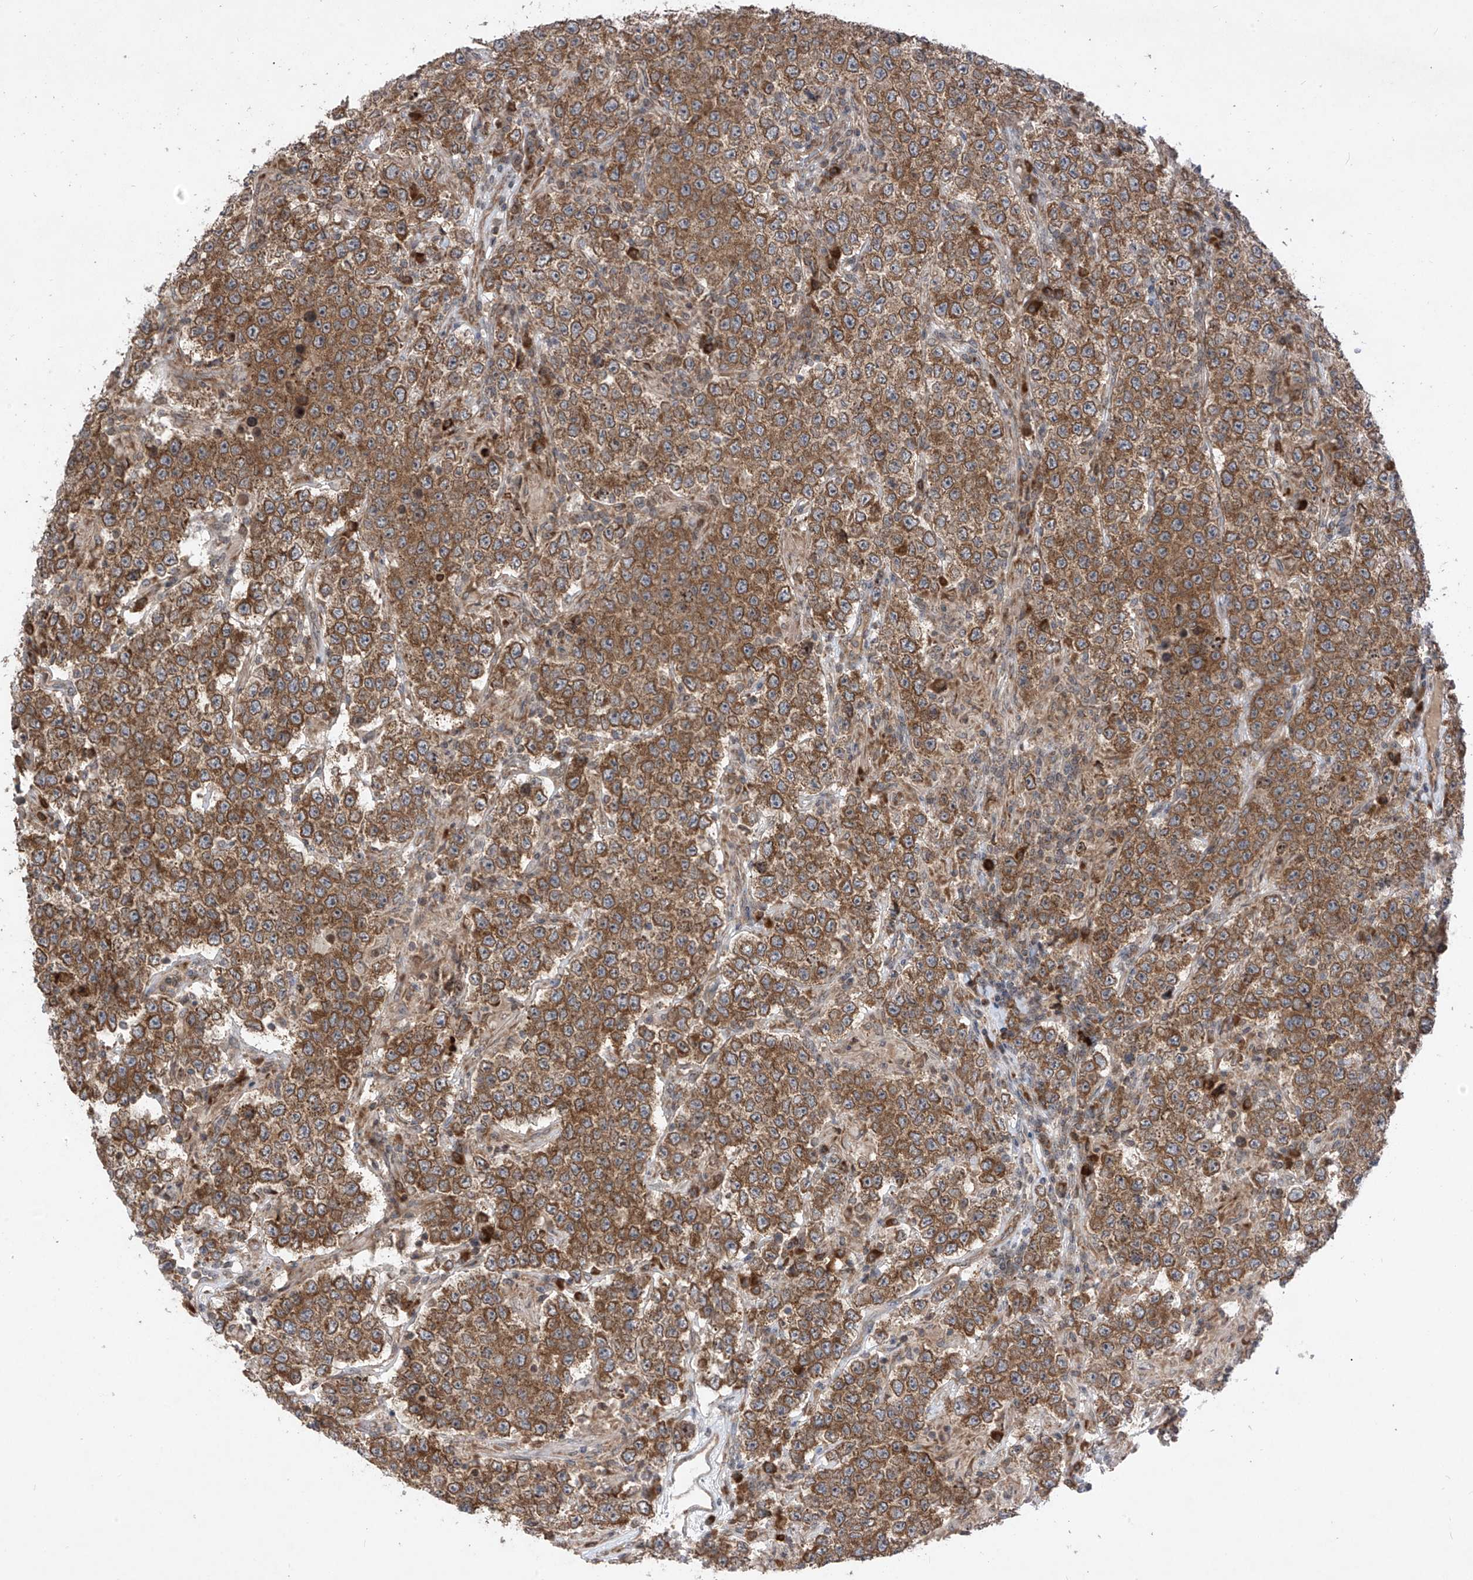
{"staining": {"intensity": "moderate", "quantity": ">75%", "location": "cytoplasmic/membranous"}, "tissue": "testis cancer", "cell_type": "Tumor cells", "image_type": "cancer", "snomed": [{"axis": "morphology", "description": "Normal tissue, NOS"}, {"axis": "morphology", "description": "Urothelial carcinoma, High grade"}, {"axis": "morphology", "description": "Seminoma, NOS"}, {"axis": "morphology", "description": "Carcinoma, Embryonal, NOS"}, {"axis": "topography", "description": "Urinary bladder"}, {"axis": "topography", "description": "Testis"}], "caption": "Testis cancer tissue exhibits moderate cytoplasmic/membranous positivity in about >75% of tumor cells", "gene": "RPL34", "patient": {"sex": "male", "age": 41}}